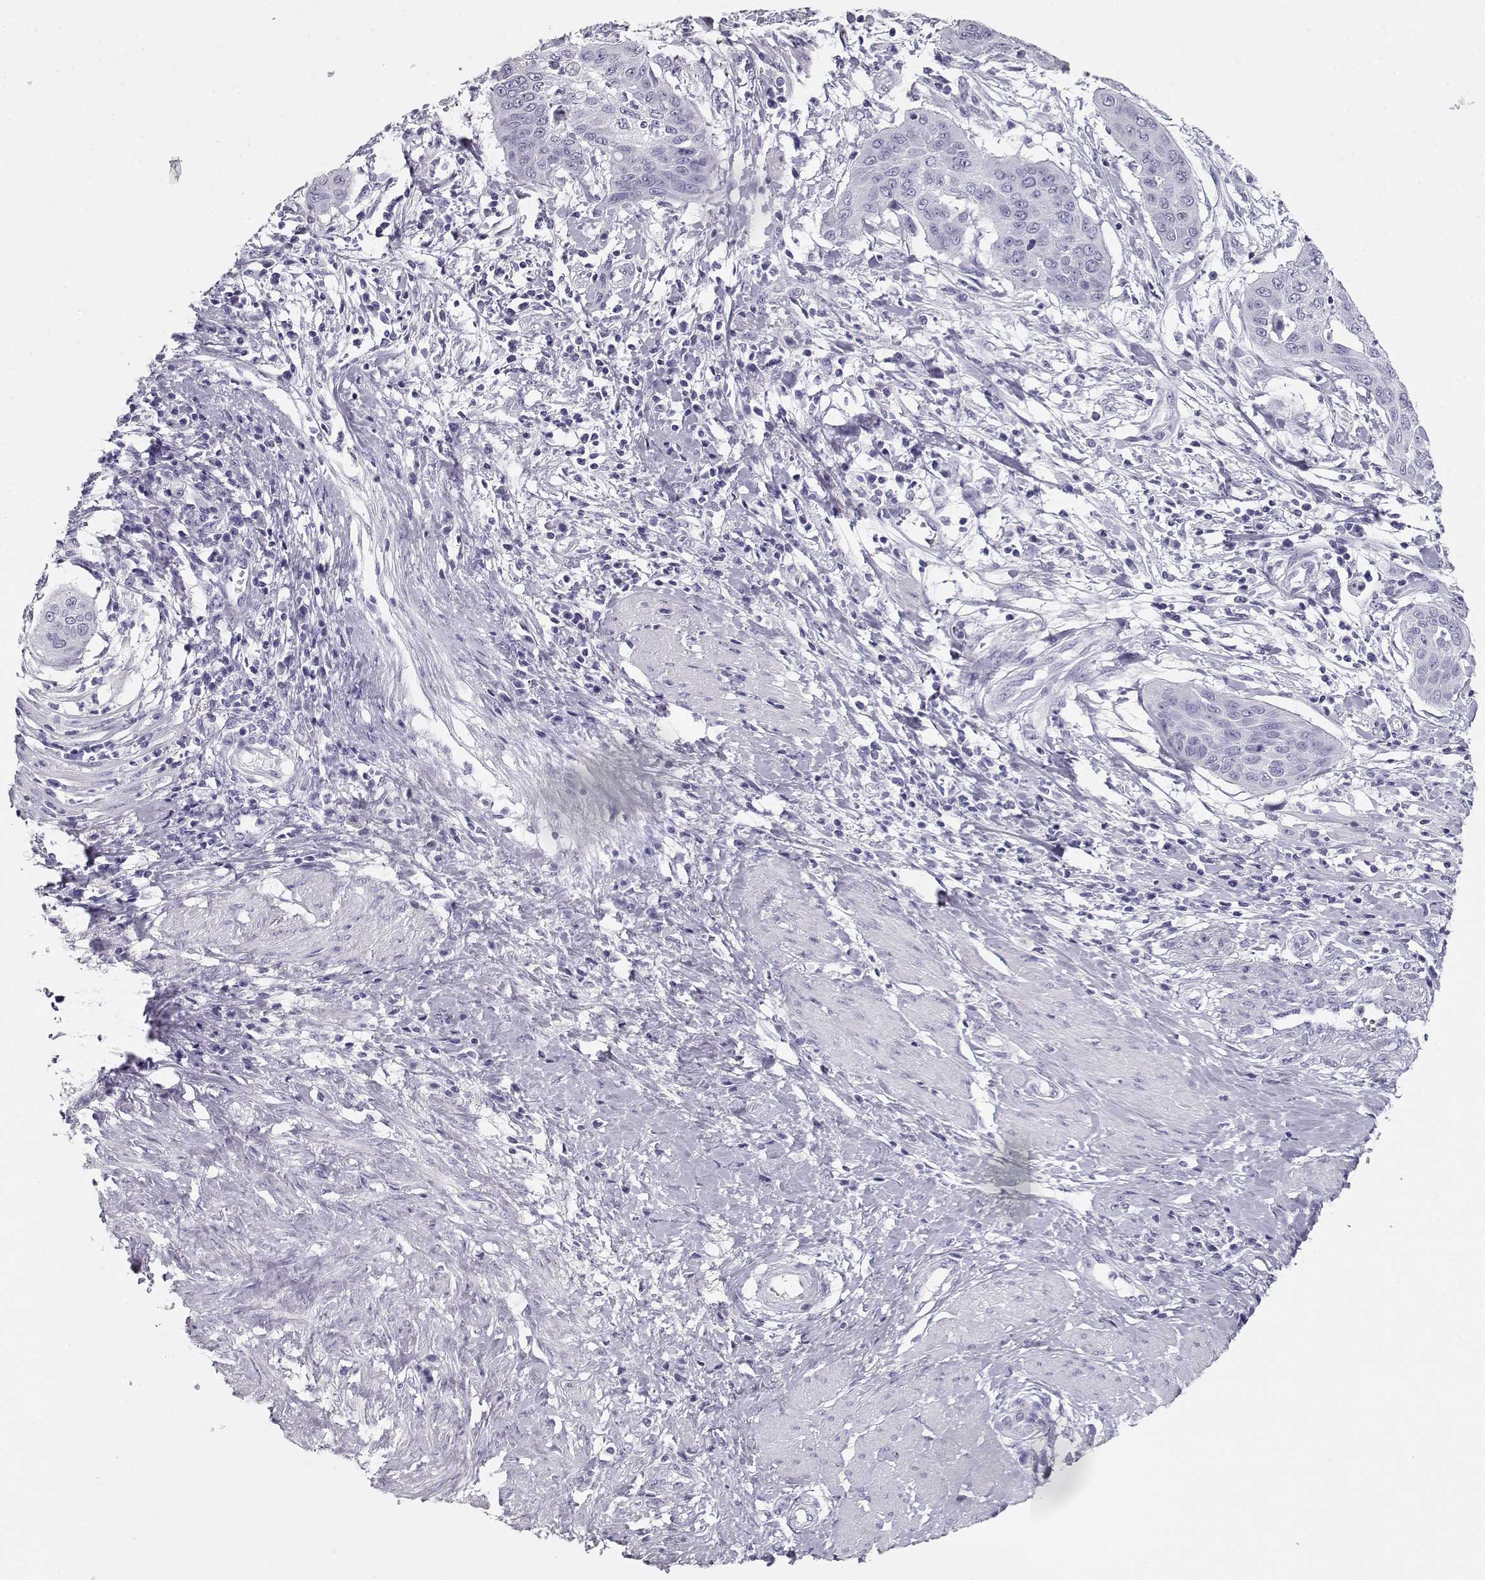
{"staining": {"intensity": "negative", "quantity": "none", "location": "none"}, "tissue": "cervical cancer", "cell_type": "Tumor cells", "image_type": "cancer", "snomed": [{"axis": "morphology", "description": "Squamous cell carcinoma, NOS"}, {"axis": "topography", "description": "Cervix"}], "caption": "High magnification brightfield microscopy of cervical squamous cell carcinoma stained with DAB (3,3'-diaminobenzidine) (brown) and counterstained with hematoxylin (blue): tumor cells show no significant staining.", "gene": "MAGEC1", "patient": {"sex": "female", "age": 39}}